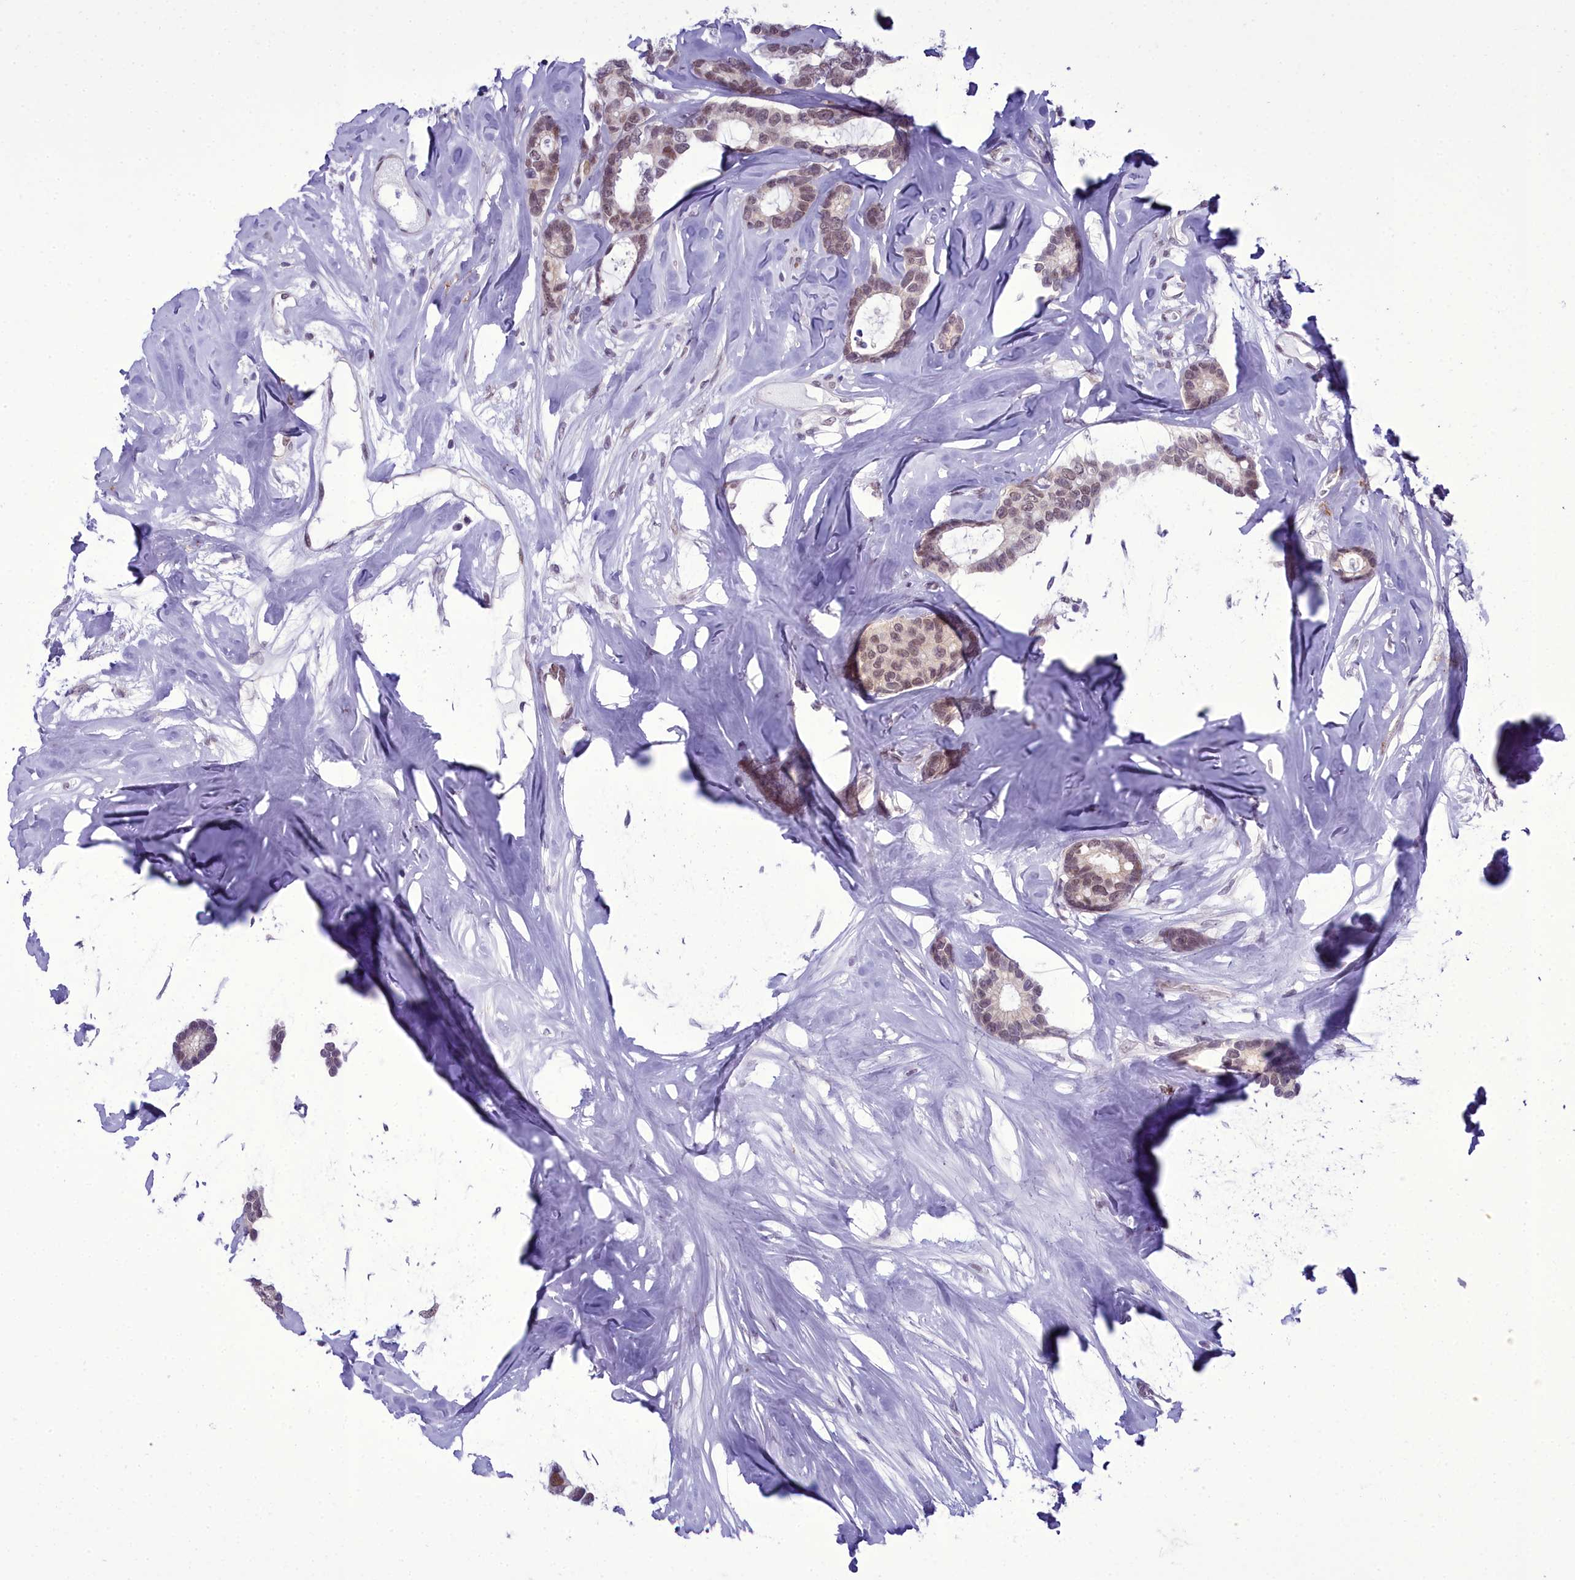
{"staining": {"intensity": "moderate", "quantity": ">75%", "location": "nuclear"}, "tissue": "breast cancer", "cell_type": "Tumor cells", "image_type": "cancer", "snomed": [{"axis": "morphology", "description": "Duct carcinoma"}, {"axis": "topography", "description": "Breast"}], "caption": "Breast cancer (infiltrating ductal carcinoma) stained with DAB immunohistochemistry demonstrates medium levels of moderate nuclear positivity in approximately >75% of tumor cells.", "gene": "CEACAM19", "patient": {"sex": "female", "age": 87}}